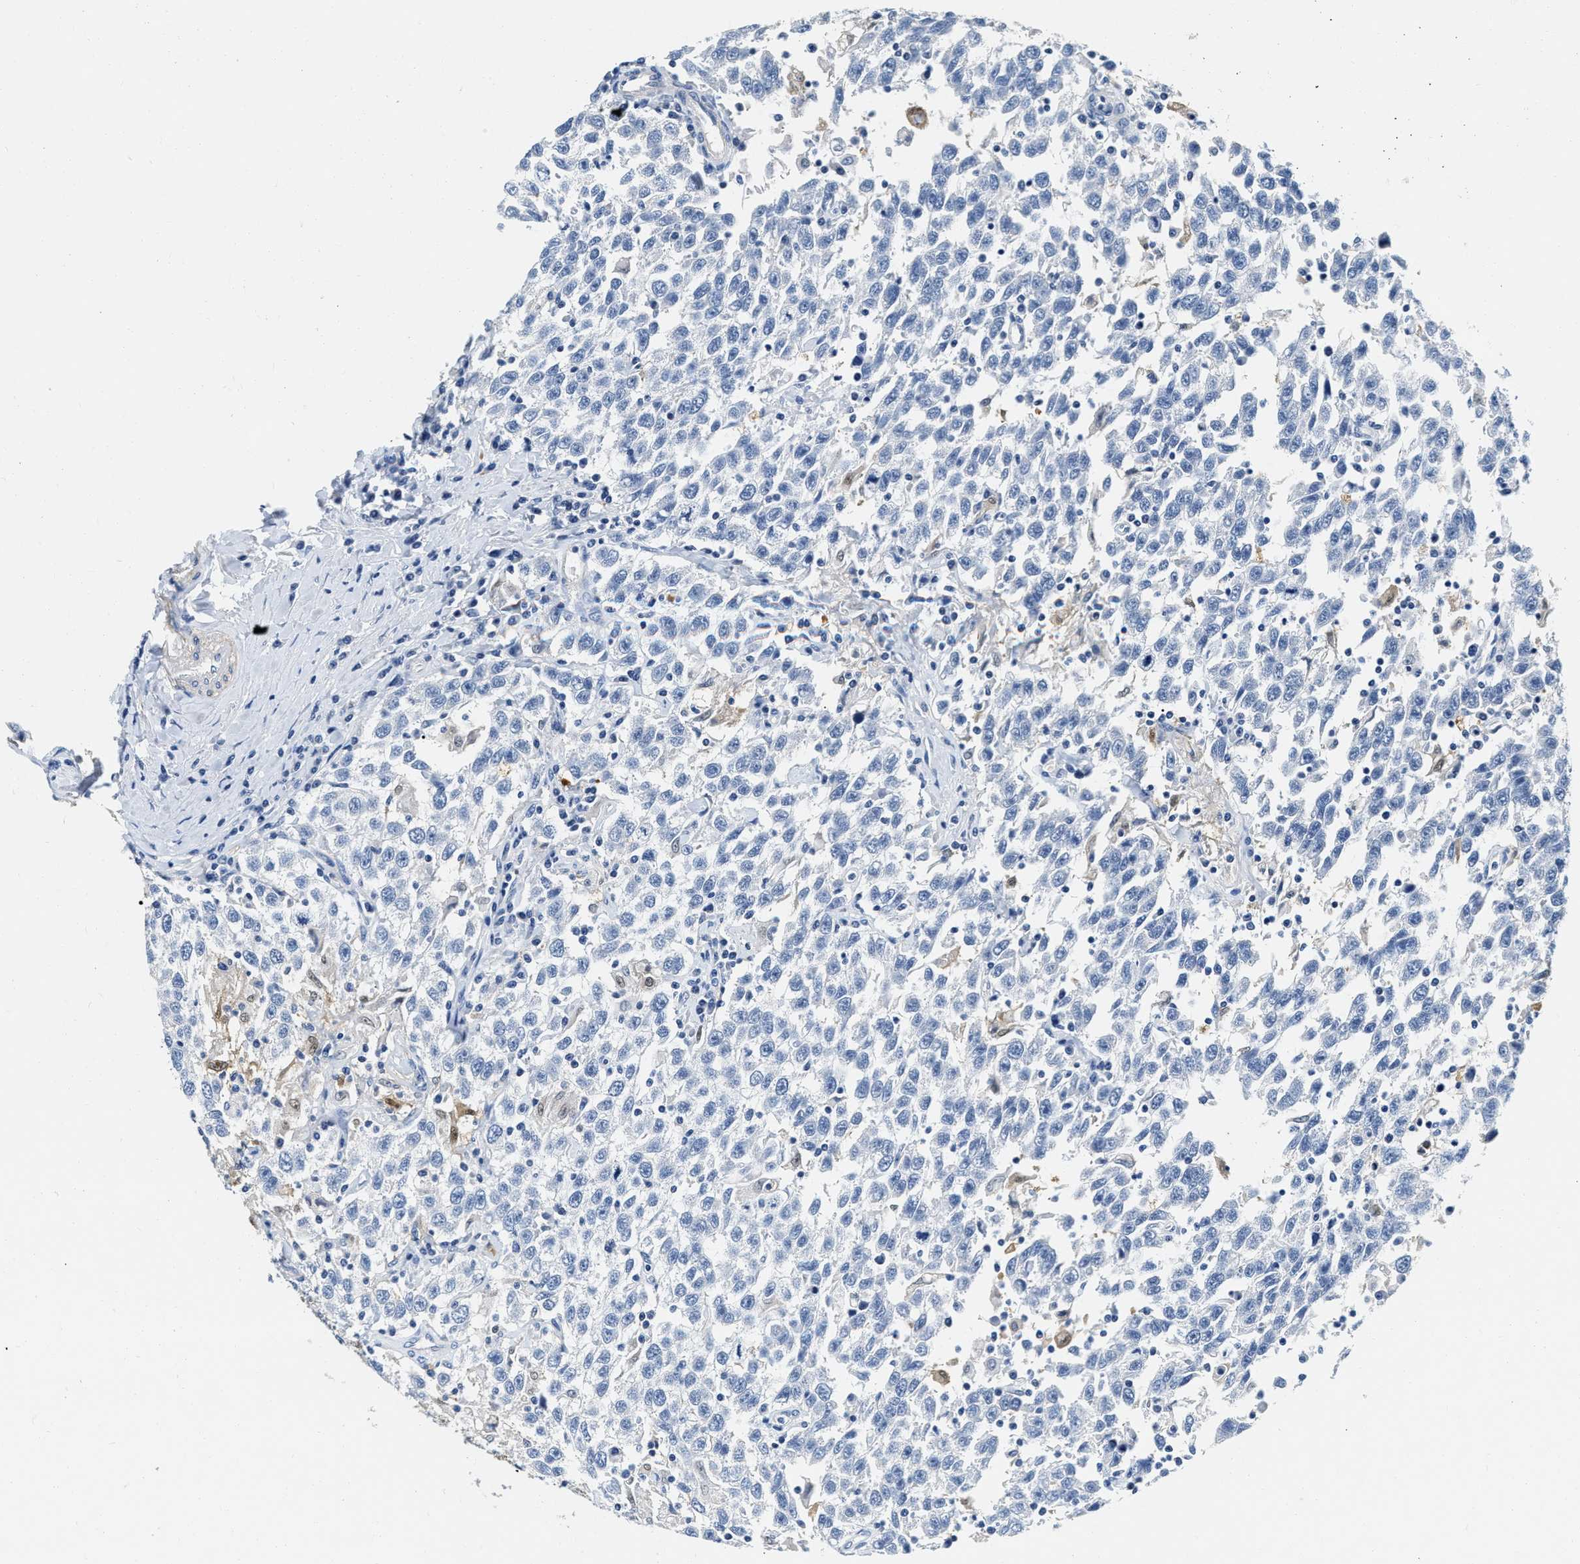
{"staining": {"intensity": "negative", "quantity": "none", "location": "none"}, "tissue": "testis cancer", "cell_type": "Tumor cells", "image_type": "cancer", "snomed": [{"axis": "morphology", "description": "Seminoma, NOS"}, {"axis": "topography", "description": "Testis"}], "caption": "DAB immunohistochemical staining of human testis cancer (seminoma) displays no significant staining in tumor cells.", "gene": "EIF2AK2", "patient": {"sex": "male", "age": 41}}